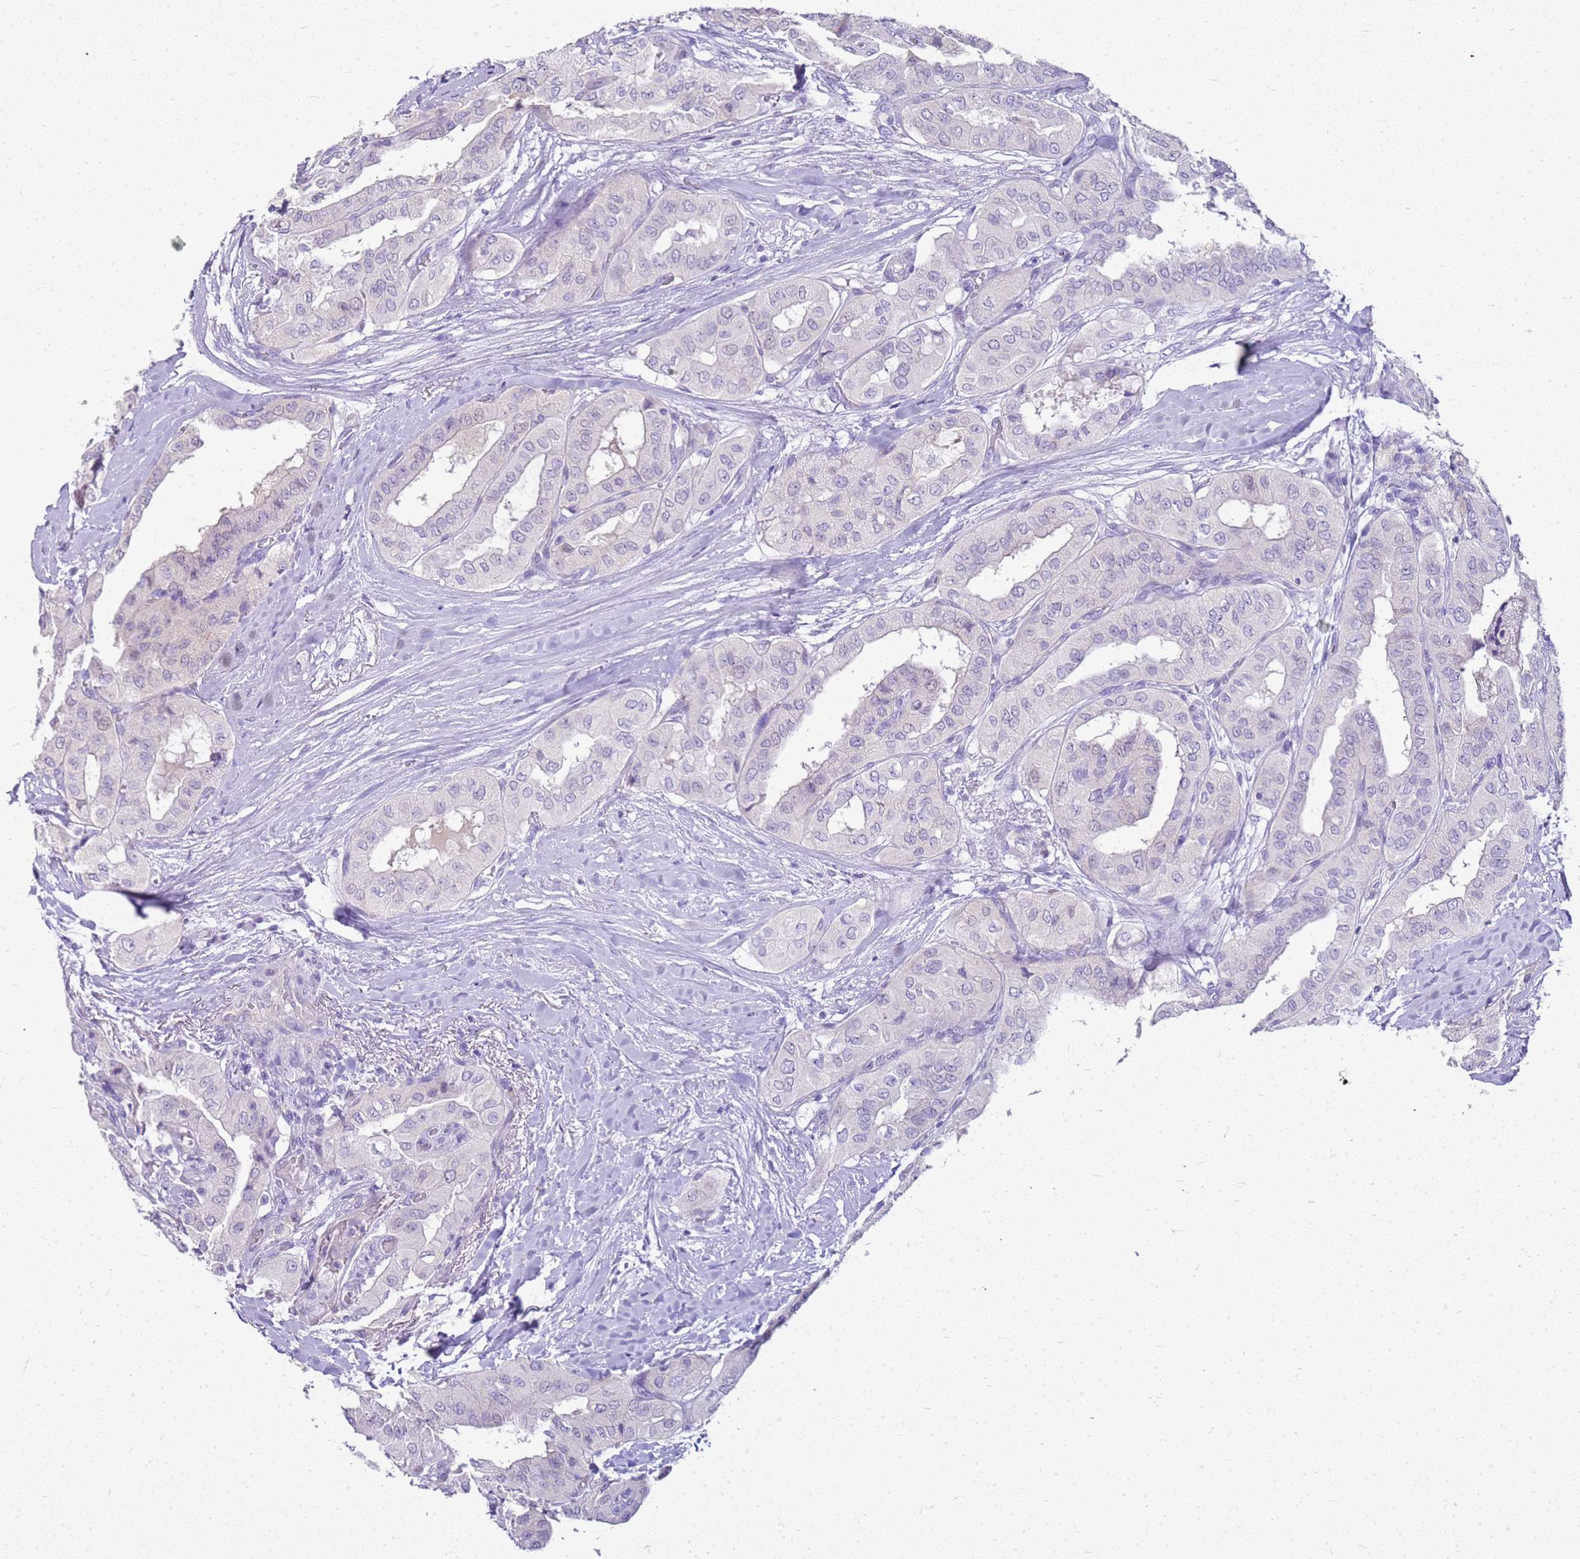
{"staining": {"intensity": "negative", "quantity": "none", "location": "none"}, "tissue": "thyroid cancer", "cell_type": "Tumor cells", "image_type": "cancer", "snomed": [{"axis": "morphology", "description": "Papillary adenocarcinoma, NOS"}, {"axis": "topography", "description": "Thyroid gland"}], "caption": "A micrograph of thyroid cancer (papillary adenocarcinoma) stained for a protein exhibits no brown staining in tumor cells. (Stains: DAB (3,3'-diaminobenzidine) immunohistochemistry (IHC) with hematoxylin counter stain, Microscopy: brightfield microscopy at high magnification).", "gene": "SULT1E1", "patient": {"sex": "female", "age": 59}}